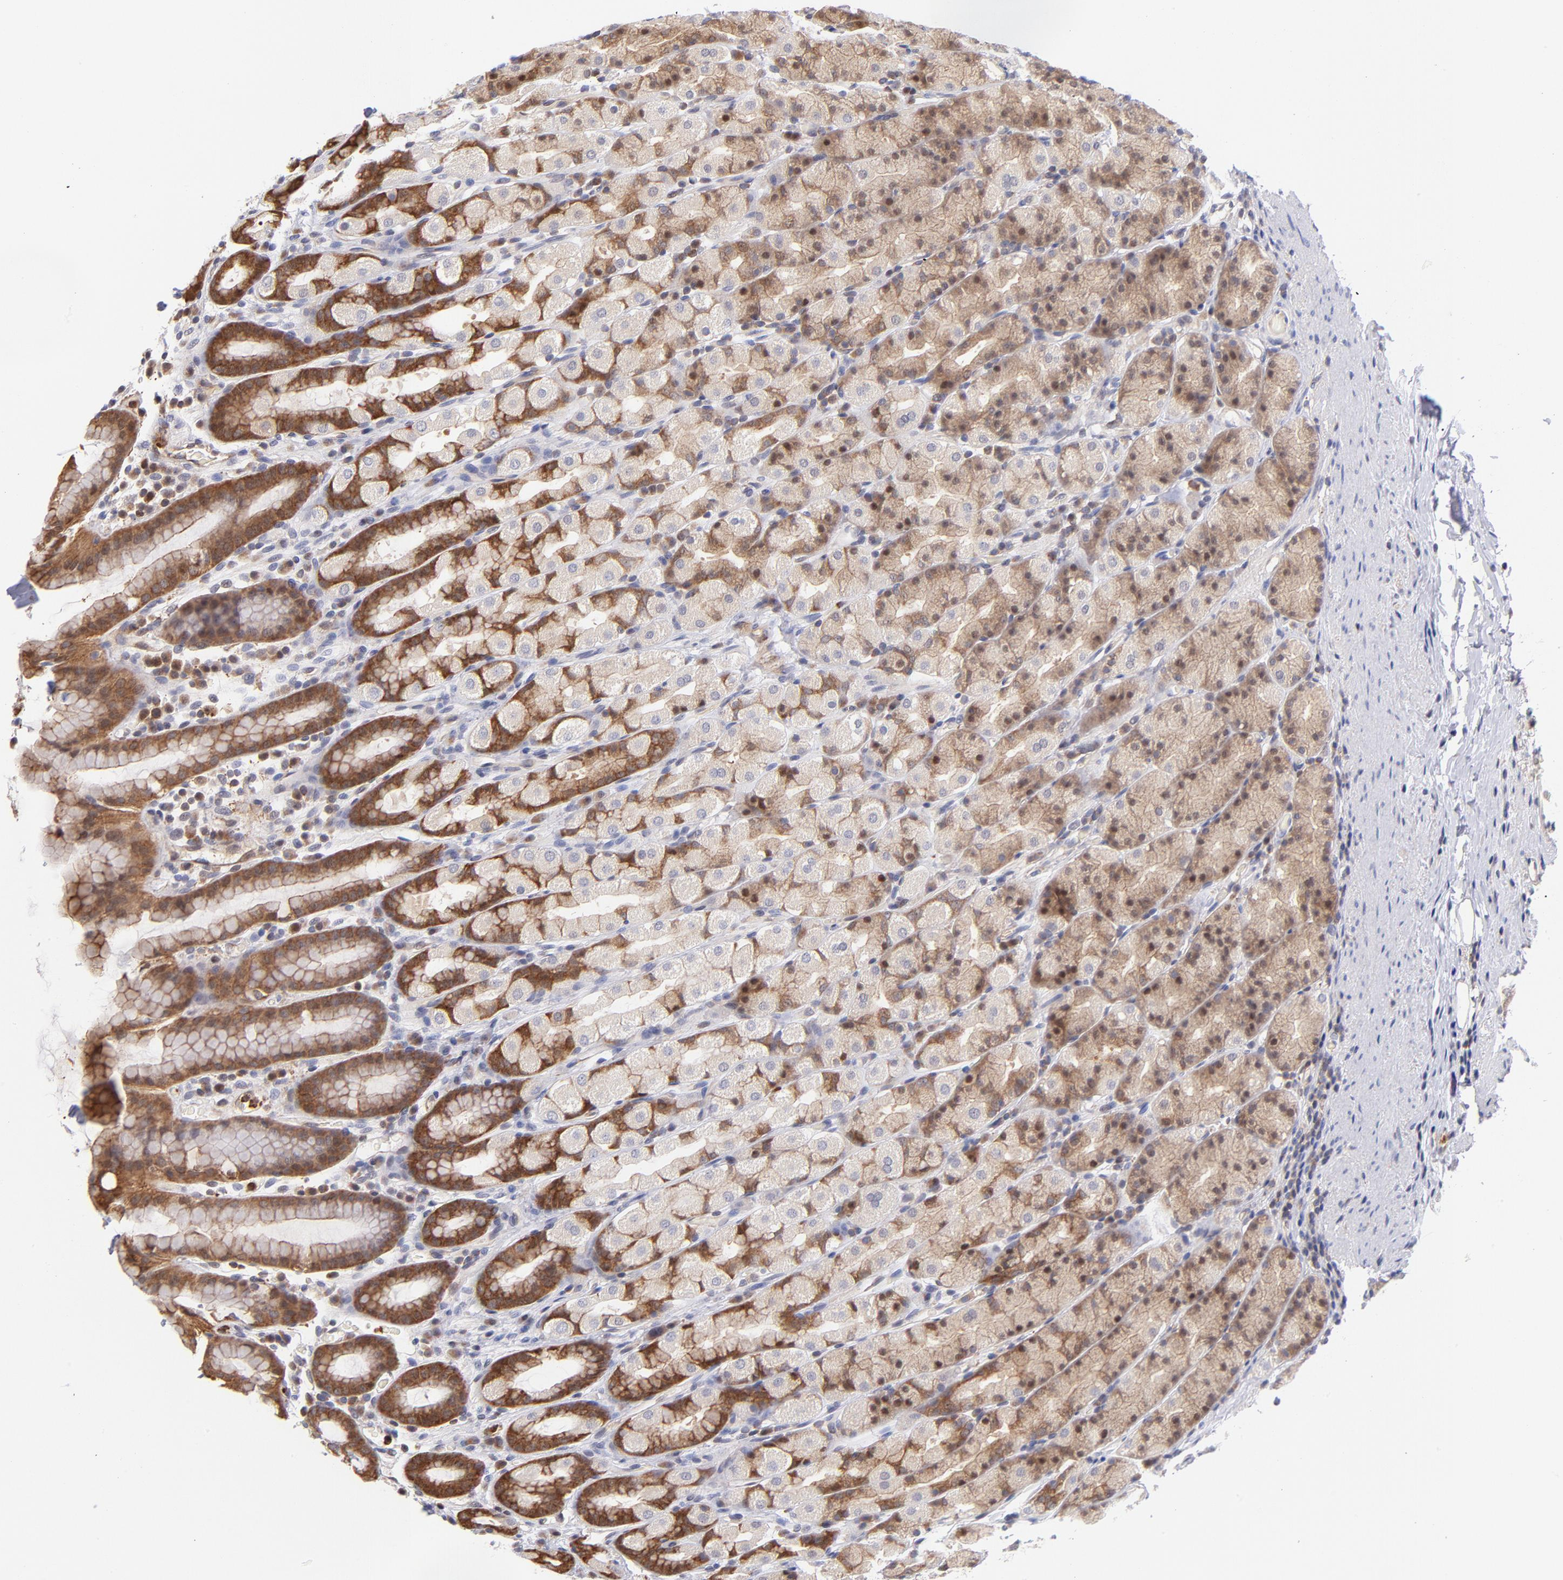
{"staining": {"intensity": "strong", "quantity": ">75%", "location": "cytoplasmic/membranous,nuclear"}, "tissue": "stomach", "cell_type": "Glandular cells", "image_type": "normal", "snomed": [{"axis": "morphology", "description": "Normal tissue, NOS"}, {"axis": "topography", "description": "Stomach, upper"}], "caption": "Immunohistochemistry (IHC) image of unremarkable human stomach stained for a protein (brown), which reveals high levels of strong cytoplasmic/membranous,nuclear staining in about >75% of glandular cells.", "gene": "YWHAB", "patient": {"sex": "male", "age": 68}}